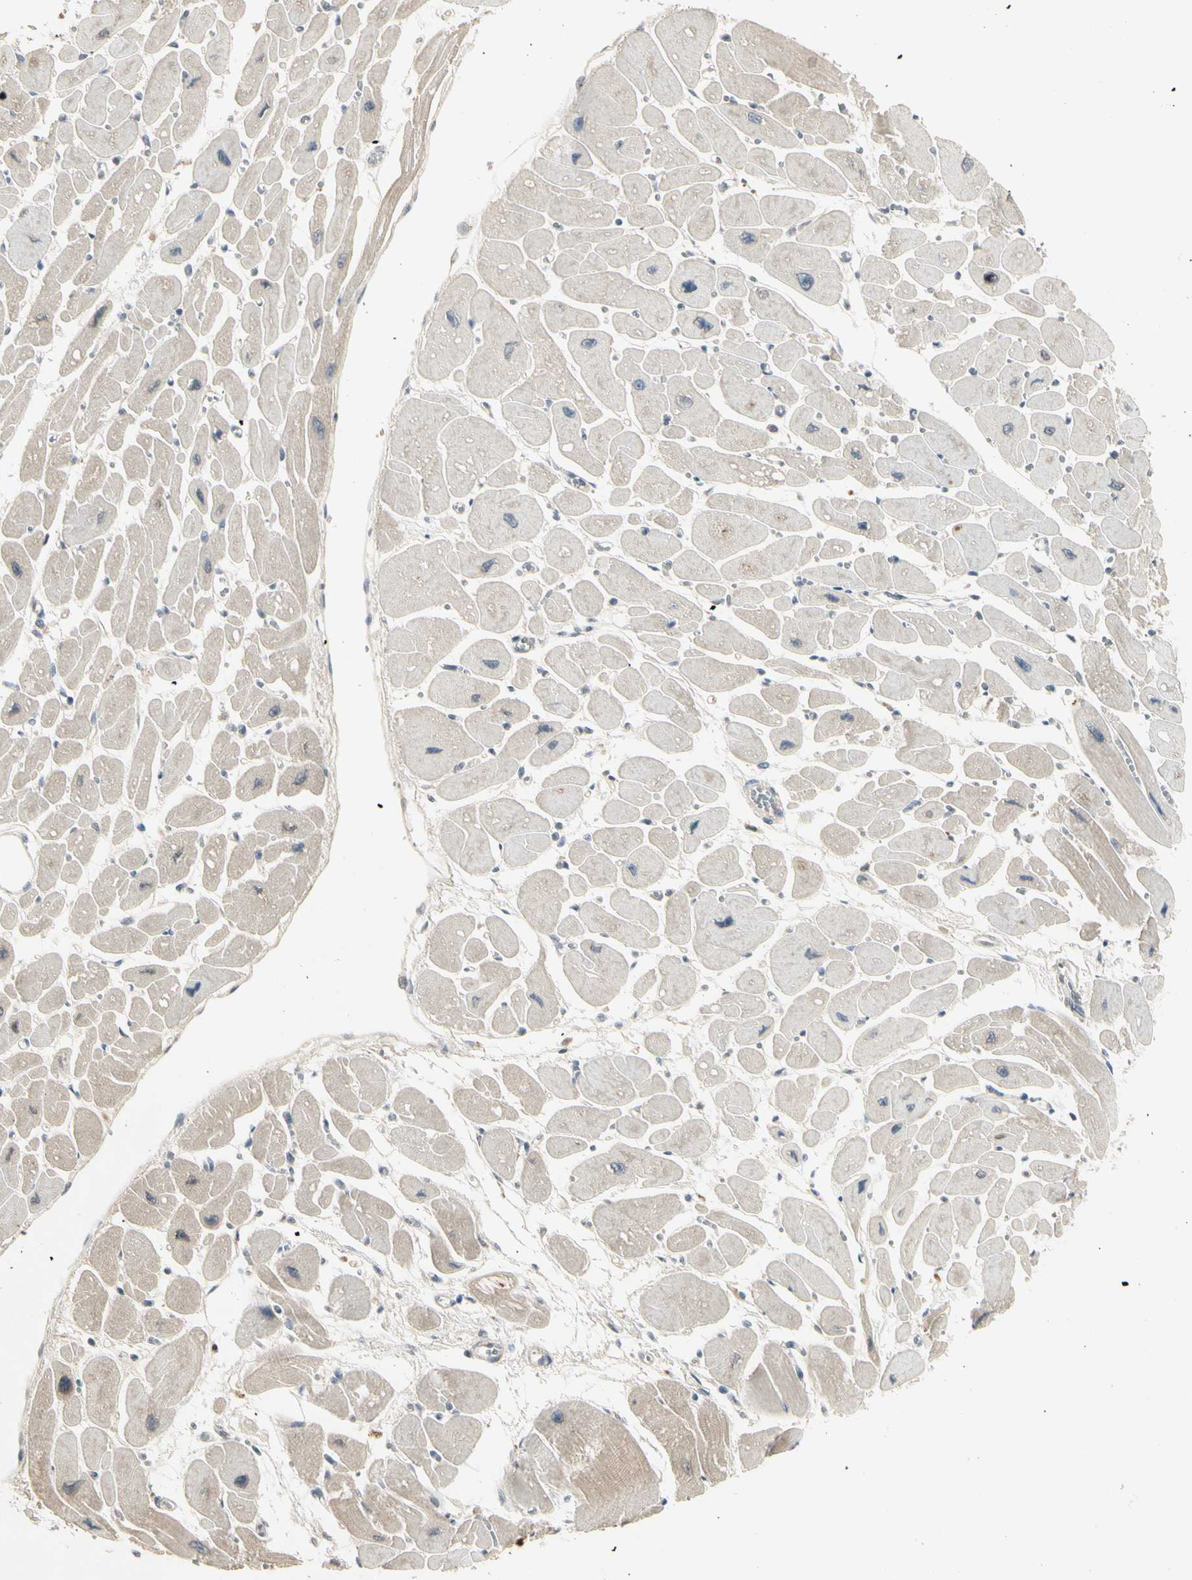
{"staining": {"intensity": "weak", "quantity": "<25%", "location": "cytoplasmic/membranous"}, "tissue": "heart muscle", "cell_type": "Cardiomyocytes", "image_type": "normal", "snomed": [{"axis": "morphology", "description": "Normal tissue, NOS"}, {"axis": "topography", "description": "Heart"}], "caption": "Immunohistochemistry photomicrograph of unremarkable human heart muscle stained for a protein (brown), which reveals no positivity in cardiomyocytes. (DAB immunohistochemistry (IHC), high magnification).", "gene": "CCL4", "patient": {"sex": "female", "age": 54}}